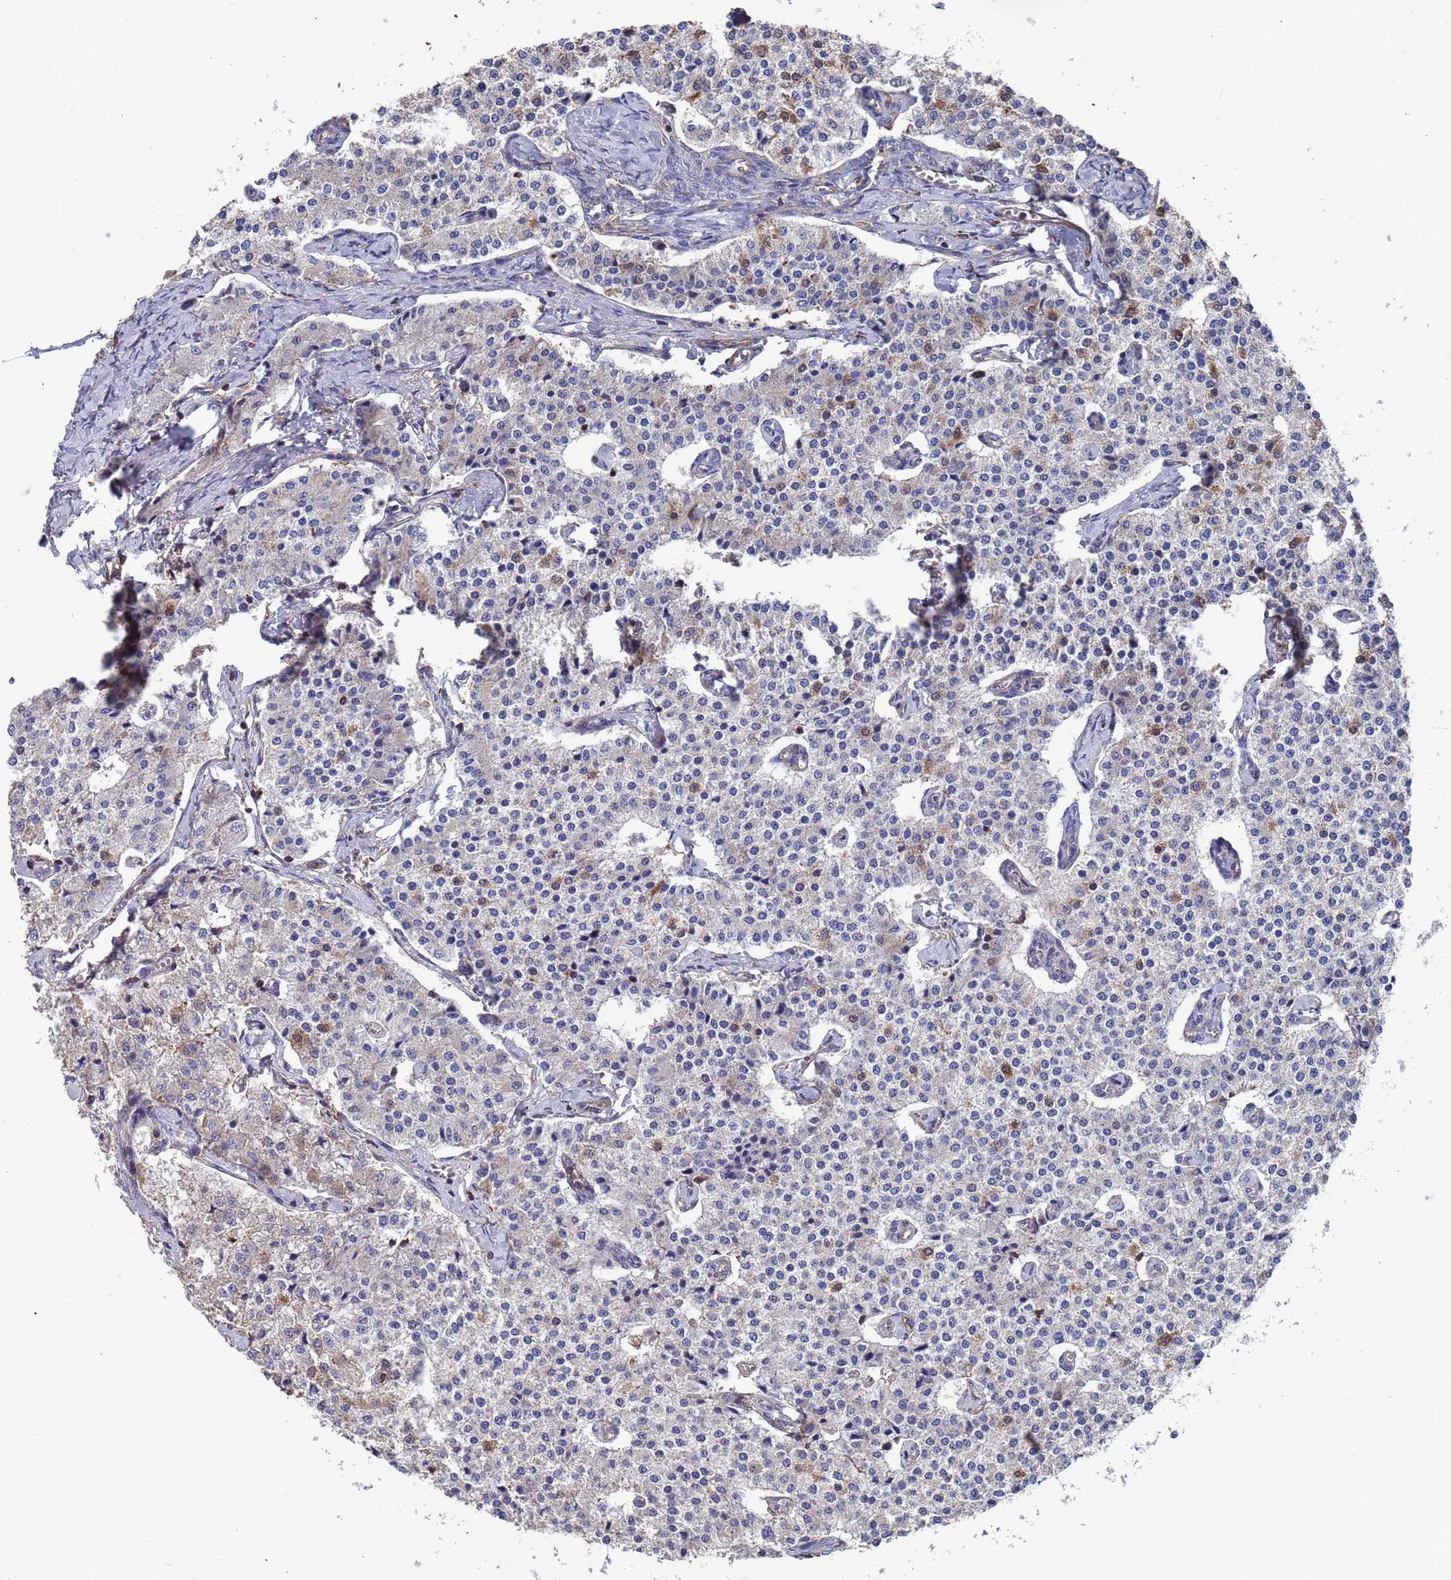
{"staining": {"intensity": "negative", "quantity": "none", "location": "none"}, "tissue": "carcinoid", "cell_type": "Tumor cells", "image_type": "cancer", "snomed": [{"axis": "morphology", "description": "Carcinoid, malignant, NOS"}, {"axis": "topography", "description": "Colon"}], "caption": "The photomicrograph exhibits no significant positivity in tumor cells of carcinoid.", "gene": "PYCR1", "patient": {"sex": "female", "age": 52}}